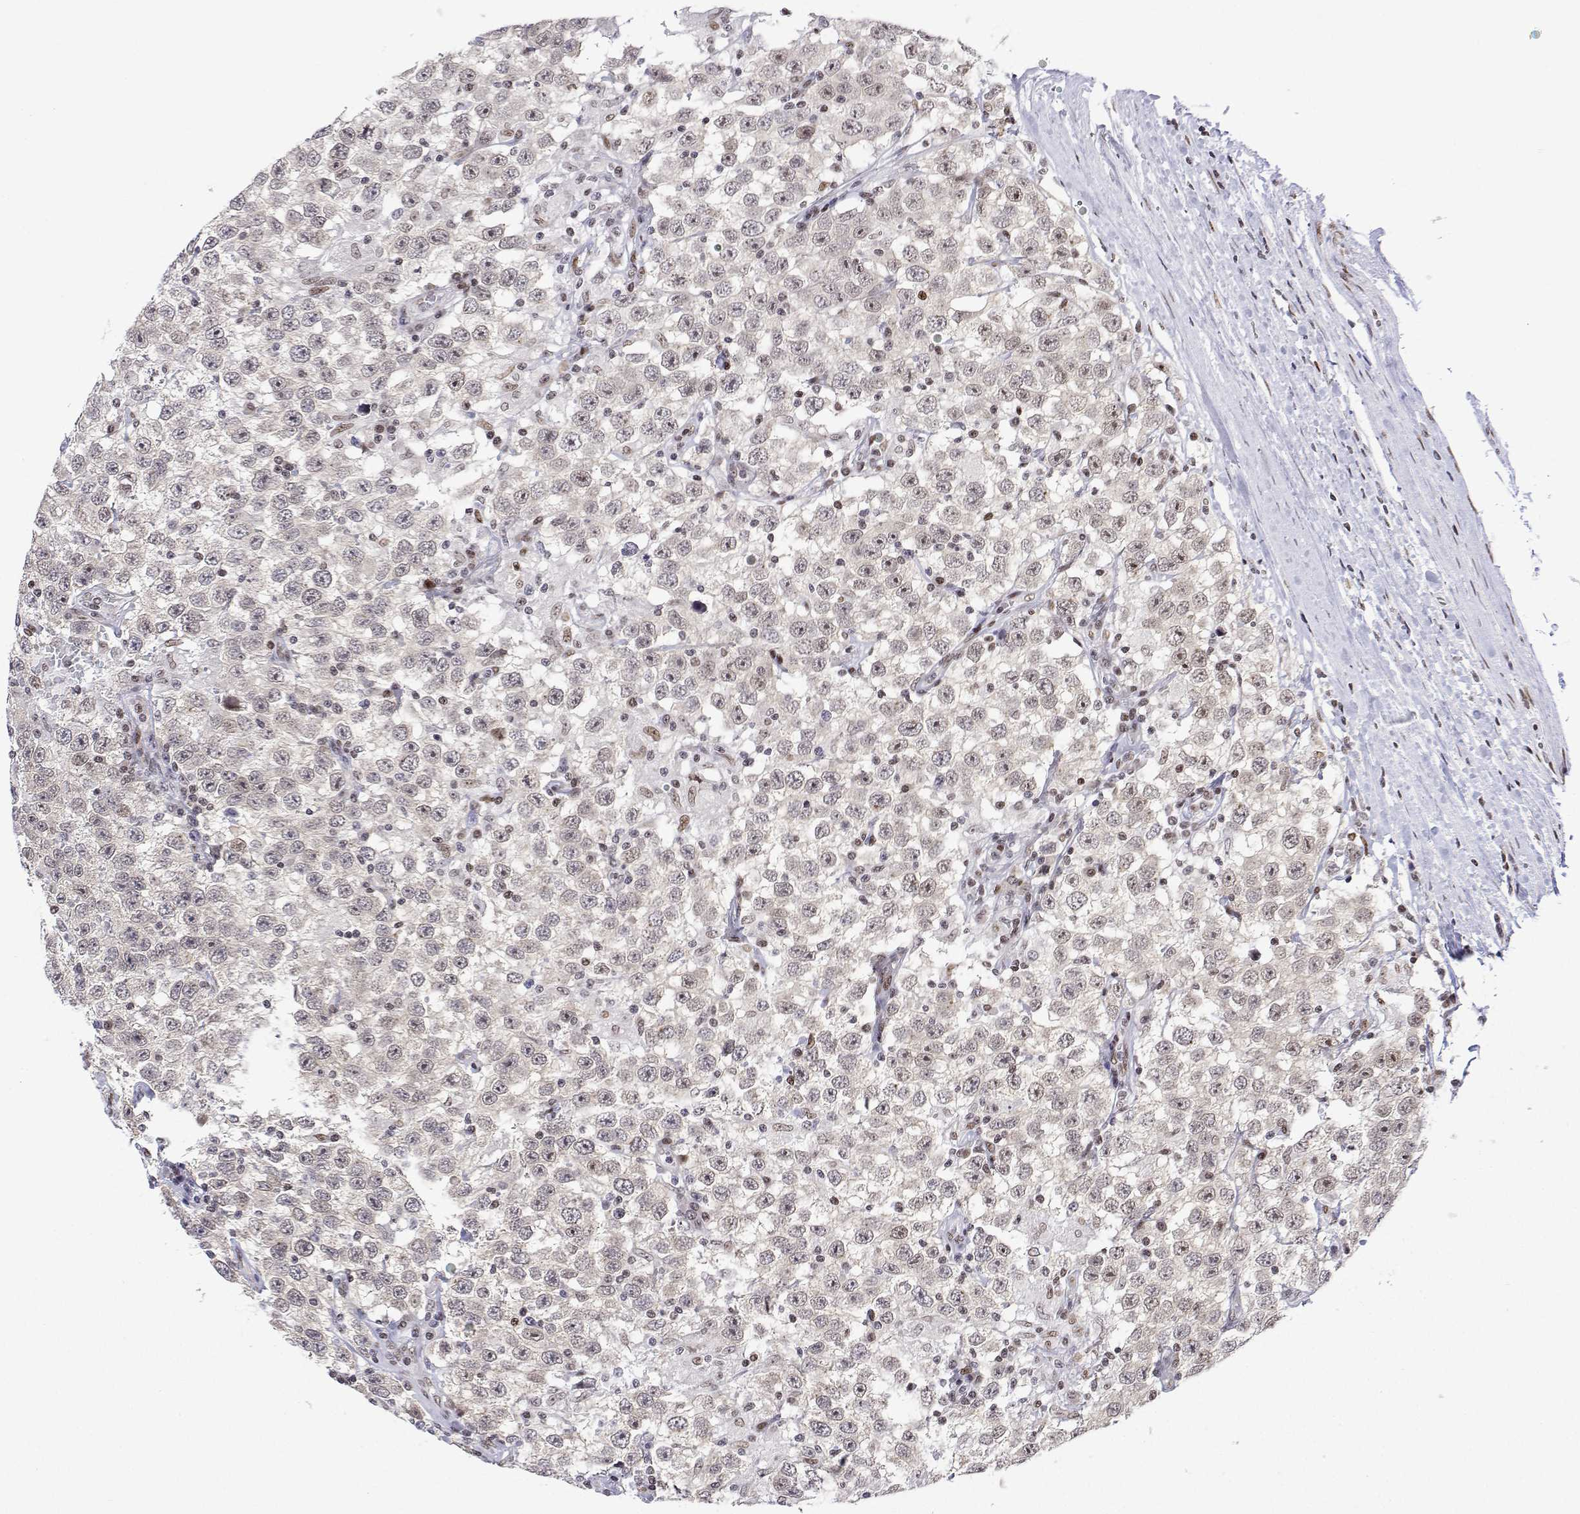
{"staining": {"intensity": "moderate", "quantity": "<25%", "location": "nuclear"}, "tissue": "testis cancer", "cell_type": "Tumor cells", "image_type": "cancer", "snomed": [{"axis": "morphology", "description": "Seminoma, NOS"}, {"axis": "topography", "description": "Testis"}], "caption": "This histopathology image demonstrates IHC staining of human testis cancer (seminoma), with low moderate nuclear staining in about <25% of tumor cells.", "gene": "XPC", "patient": {"sex": "male", "age": 41}}